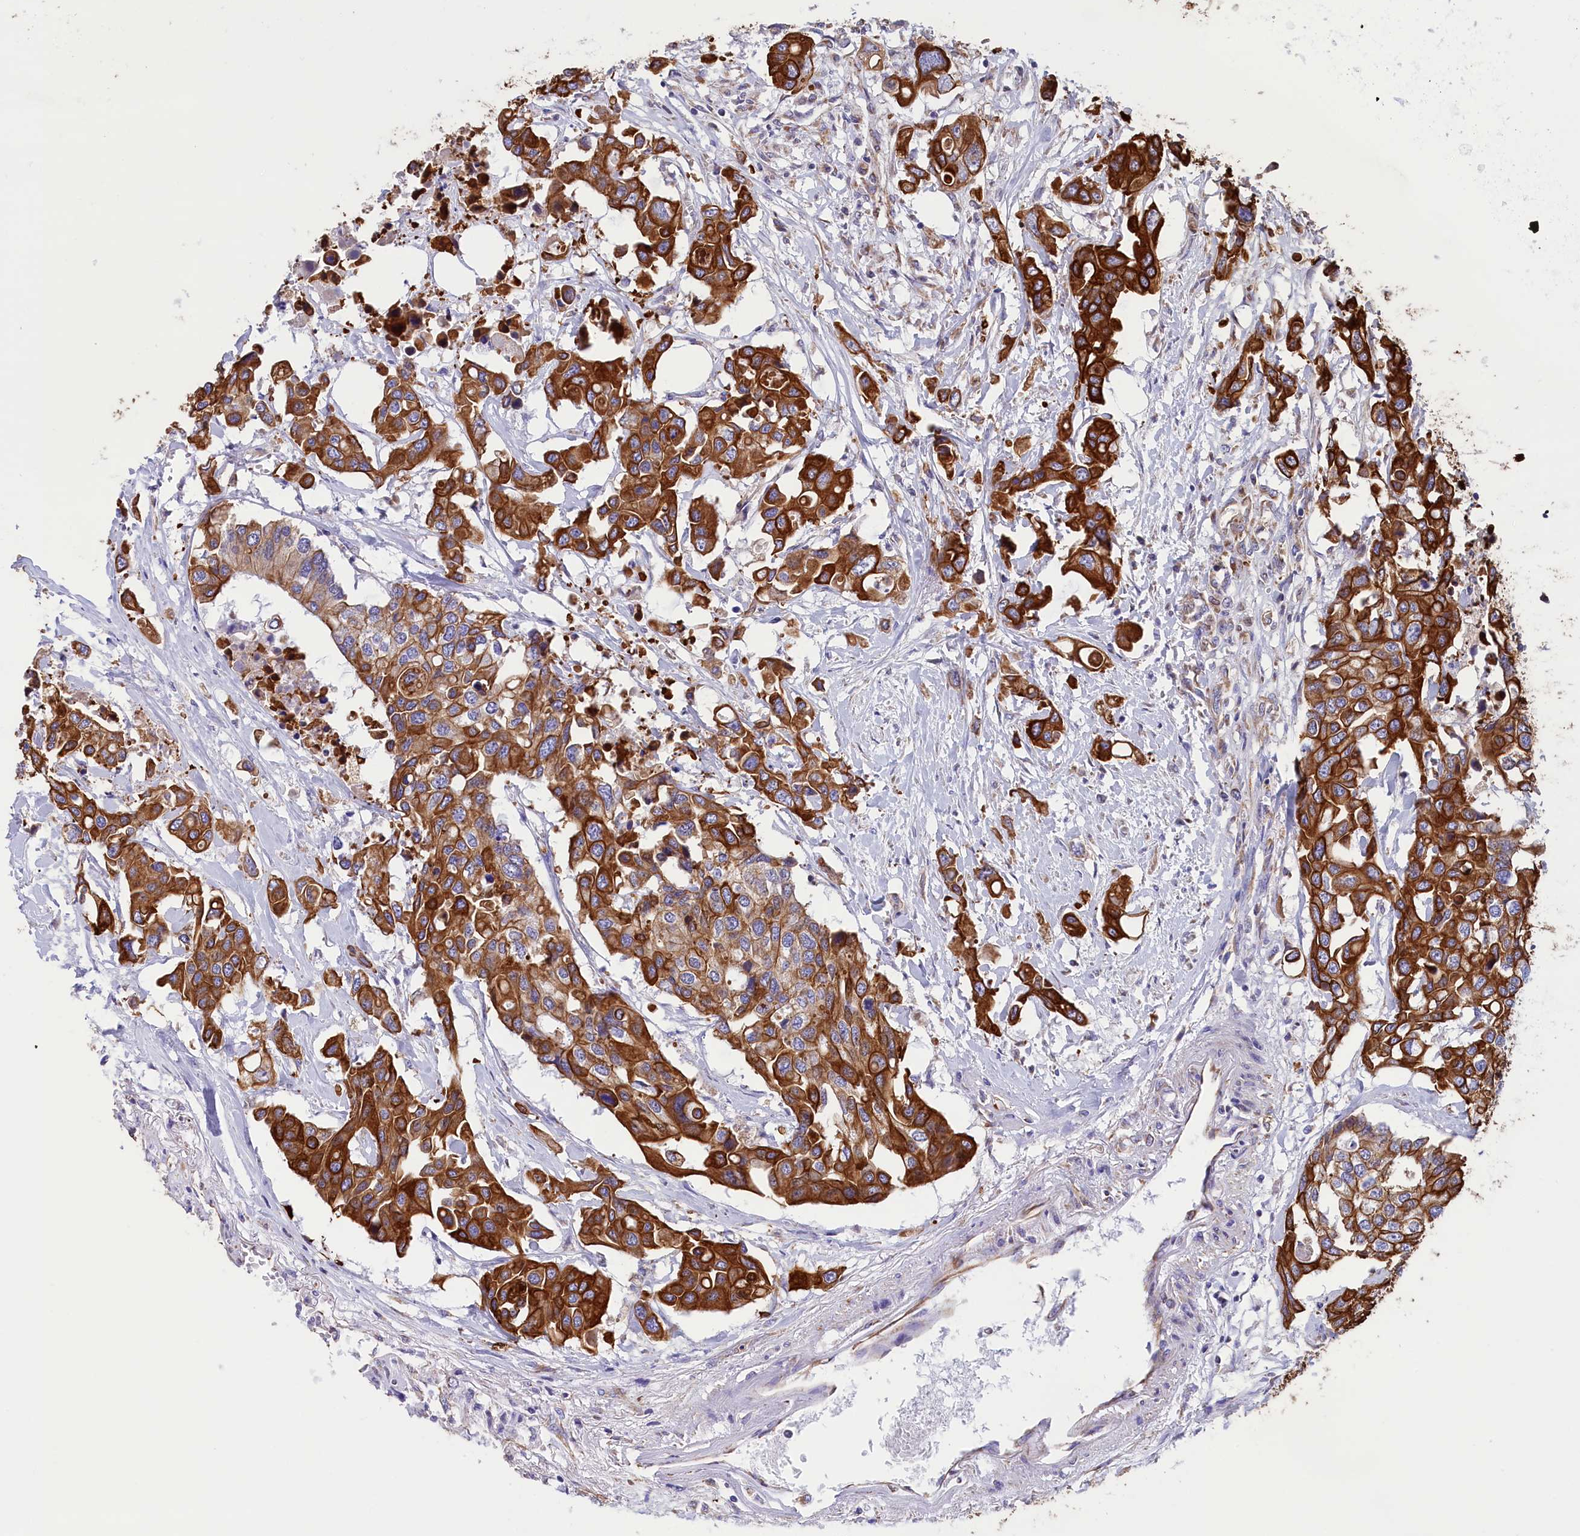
{"staining": {"intensity": "strong", "quantity": ">75%", "location": "cytoplasmic/membranous"}, "tissue": "colorectal cancer", "cell_type": "Tumor cells", "image_type": "cancer", "snomed": [{"axis": "morphology", "description": "Adenocarcinoma, NOS"}, {"axis": "topography", "description": "Colon"}], "caption": "Tumor cells show high levels of strong cytoplasmic/membranous positivity in approximately >75% of cells in human colorectal adenocarcinoma. (DAB IHC, brown staining for protein, blue staining for nuclei).", "gene": "GATB", "patient": {"sex": "male", "age": 77}}